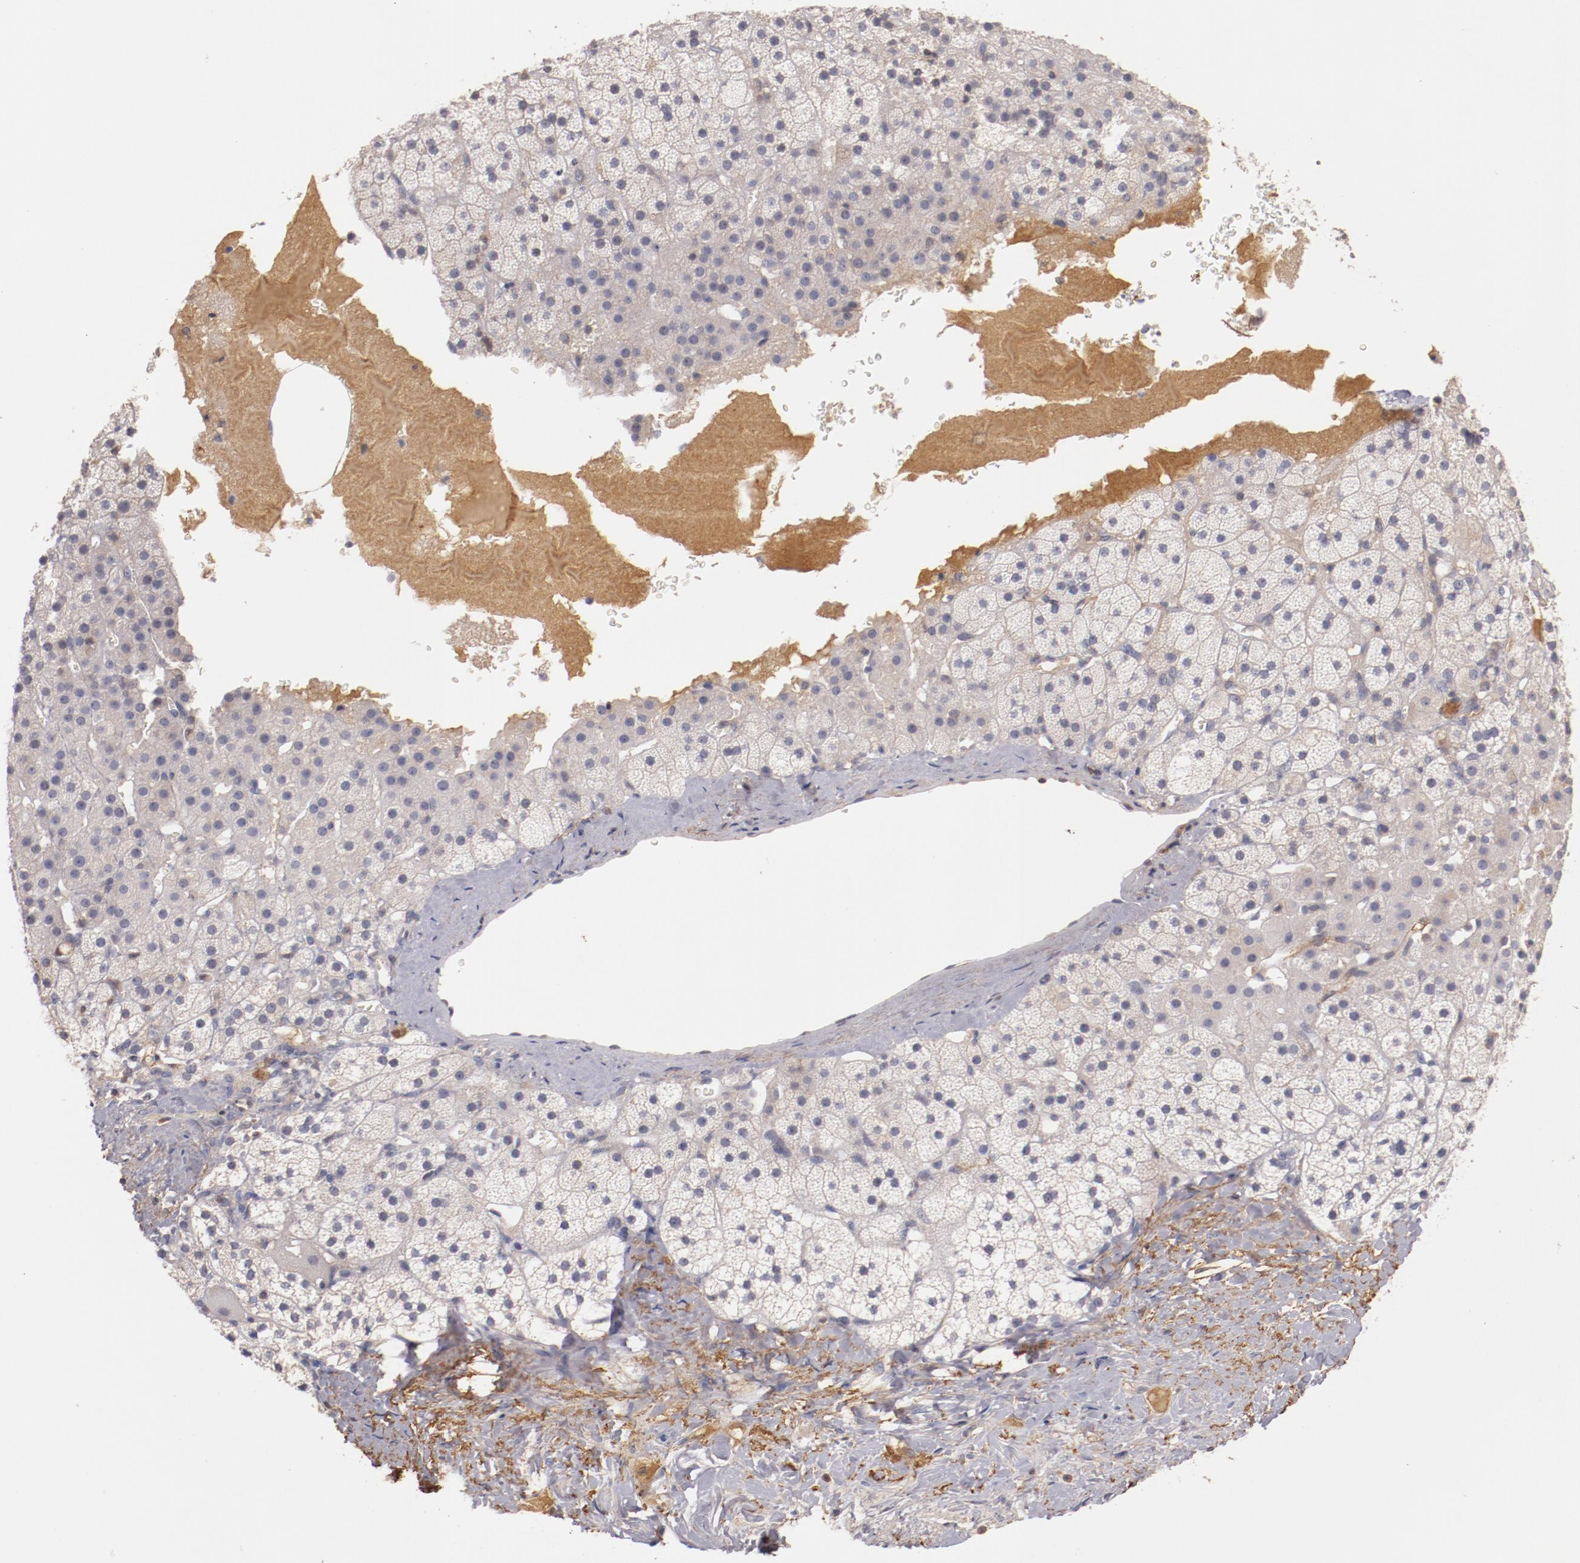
{"staining": {"intensity": "negative", "quantity": "none", "location": "none"}, "tissue": "adrenal gland", "cell_type": "Glandular cells", "image_type": "normal", "snomed": [{"axis": "morphology", "description": "Normal tissue, NOS"}, {"axis": "topography", "description": "Adrenal gland"}], "caption": "Photomicrograph shows no protein expression in glandular cells of benign adrenal gland.", "gene": "MBL2", "patient": {"sex": "male", "age": 35}}